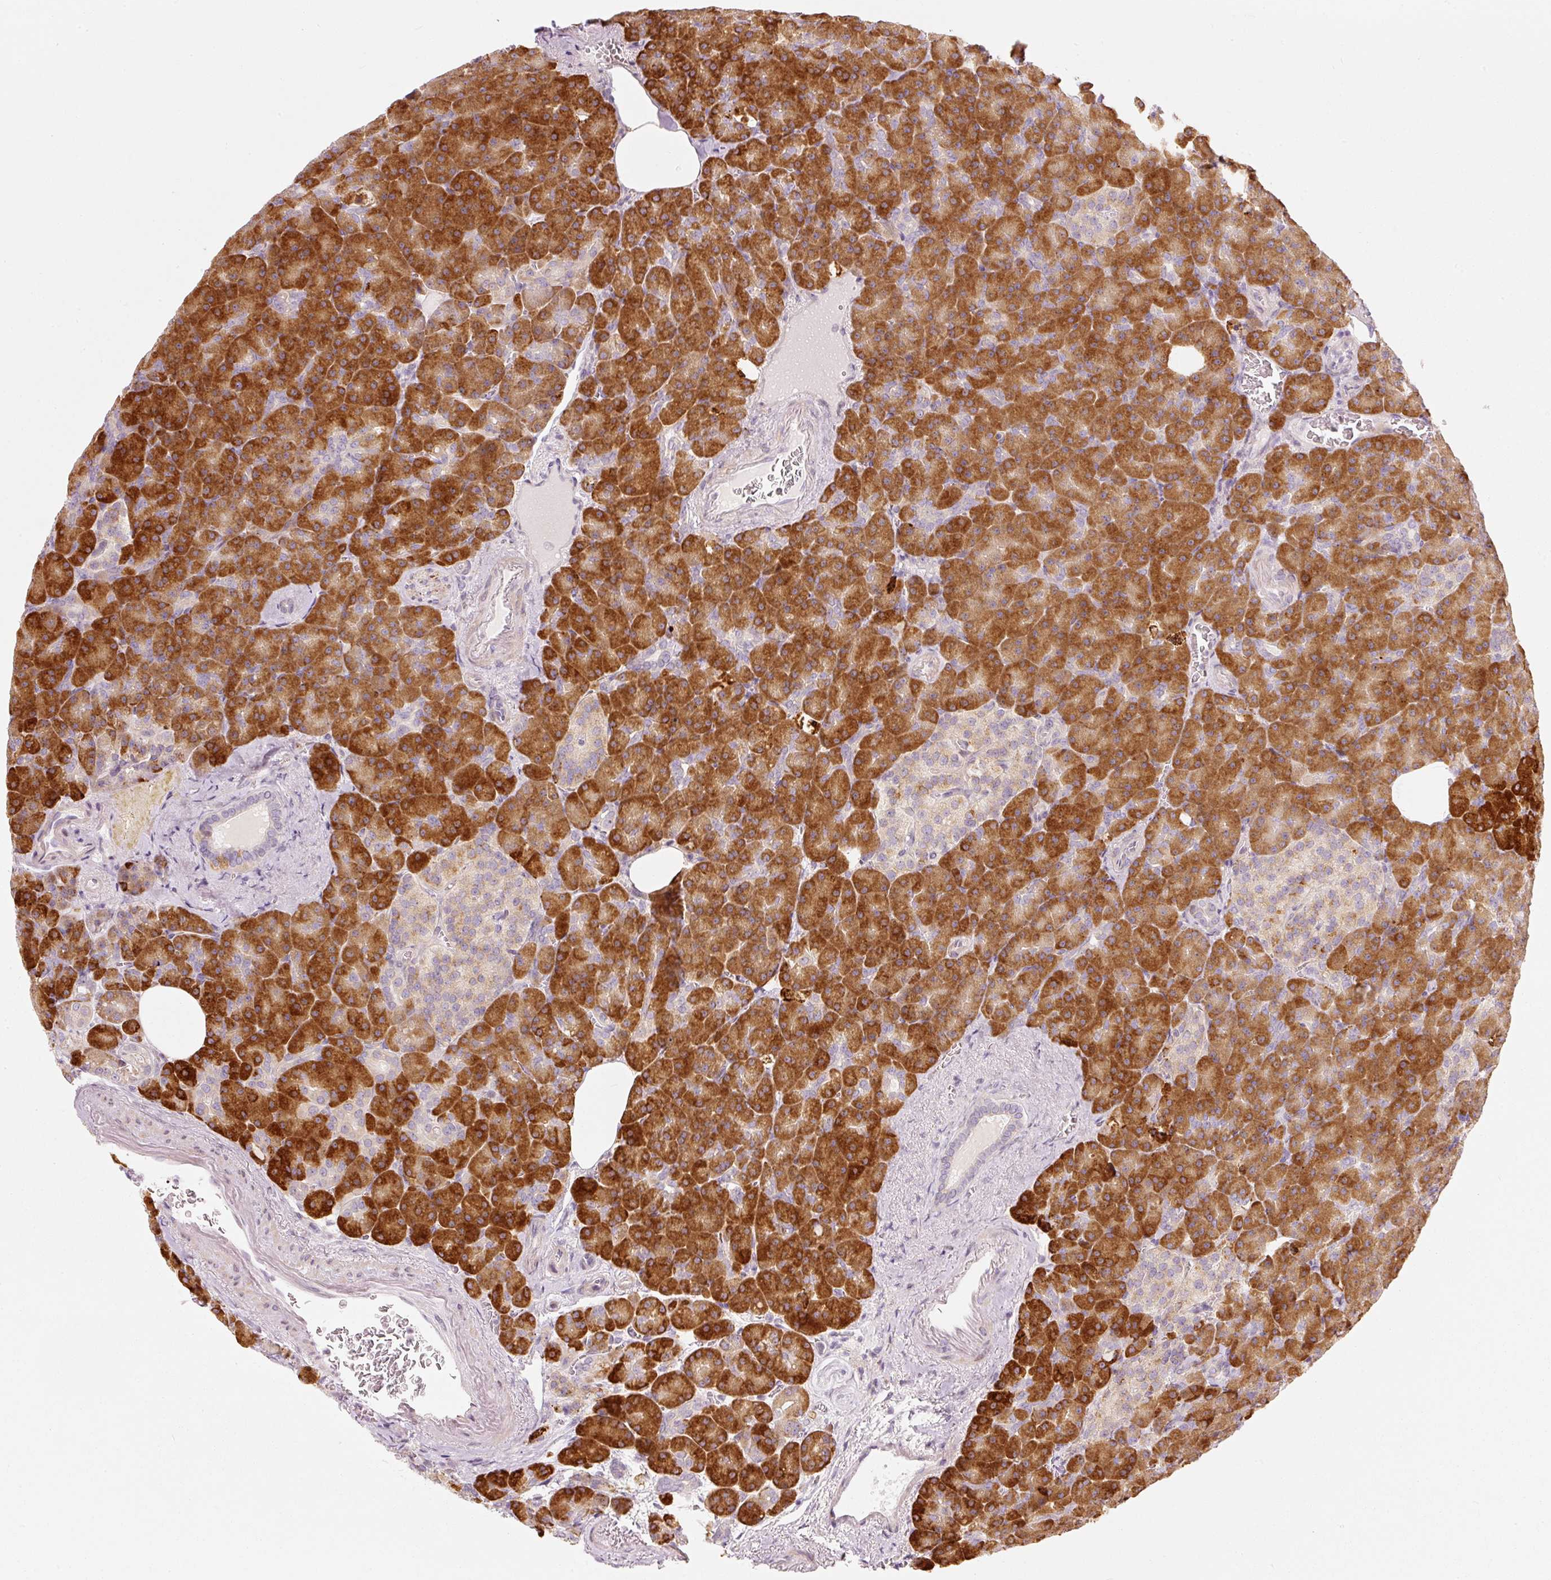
{"staining": {"intensity": "strong", "quantity": ">75%", "location": "cytoplasmic/membranous"}, "tissue": "pancreas", "cell_type": "Exocrine glandular cells", "image_type": "normal", "snomed": [{"axis": "morphology", "description": "Normal tissue, NOS"}, {"axis": "topography", "description": "Pancreas"}], "caption": "Unremarkable pancreas demonstrates strong cytoplasmic/membranous staining in about >75% of exocrine glandular cells, visualized by immunohistochemistry.", "gene": "SLC20A1", "patient": {"sex": "female", "age": 74}}